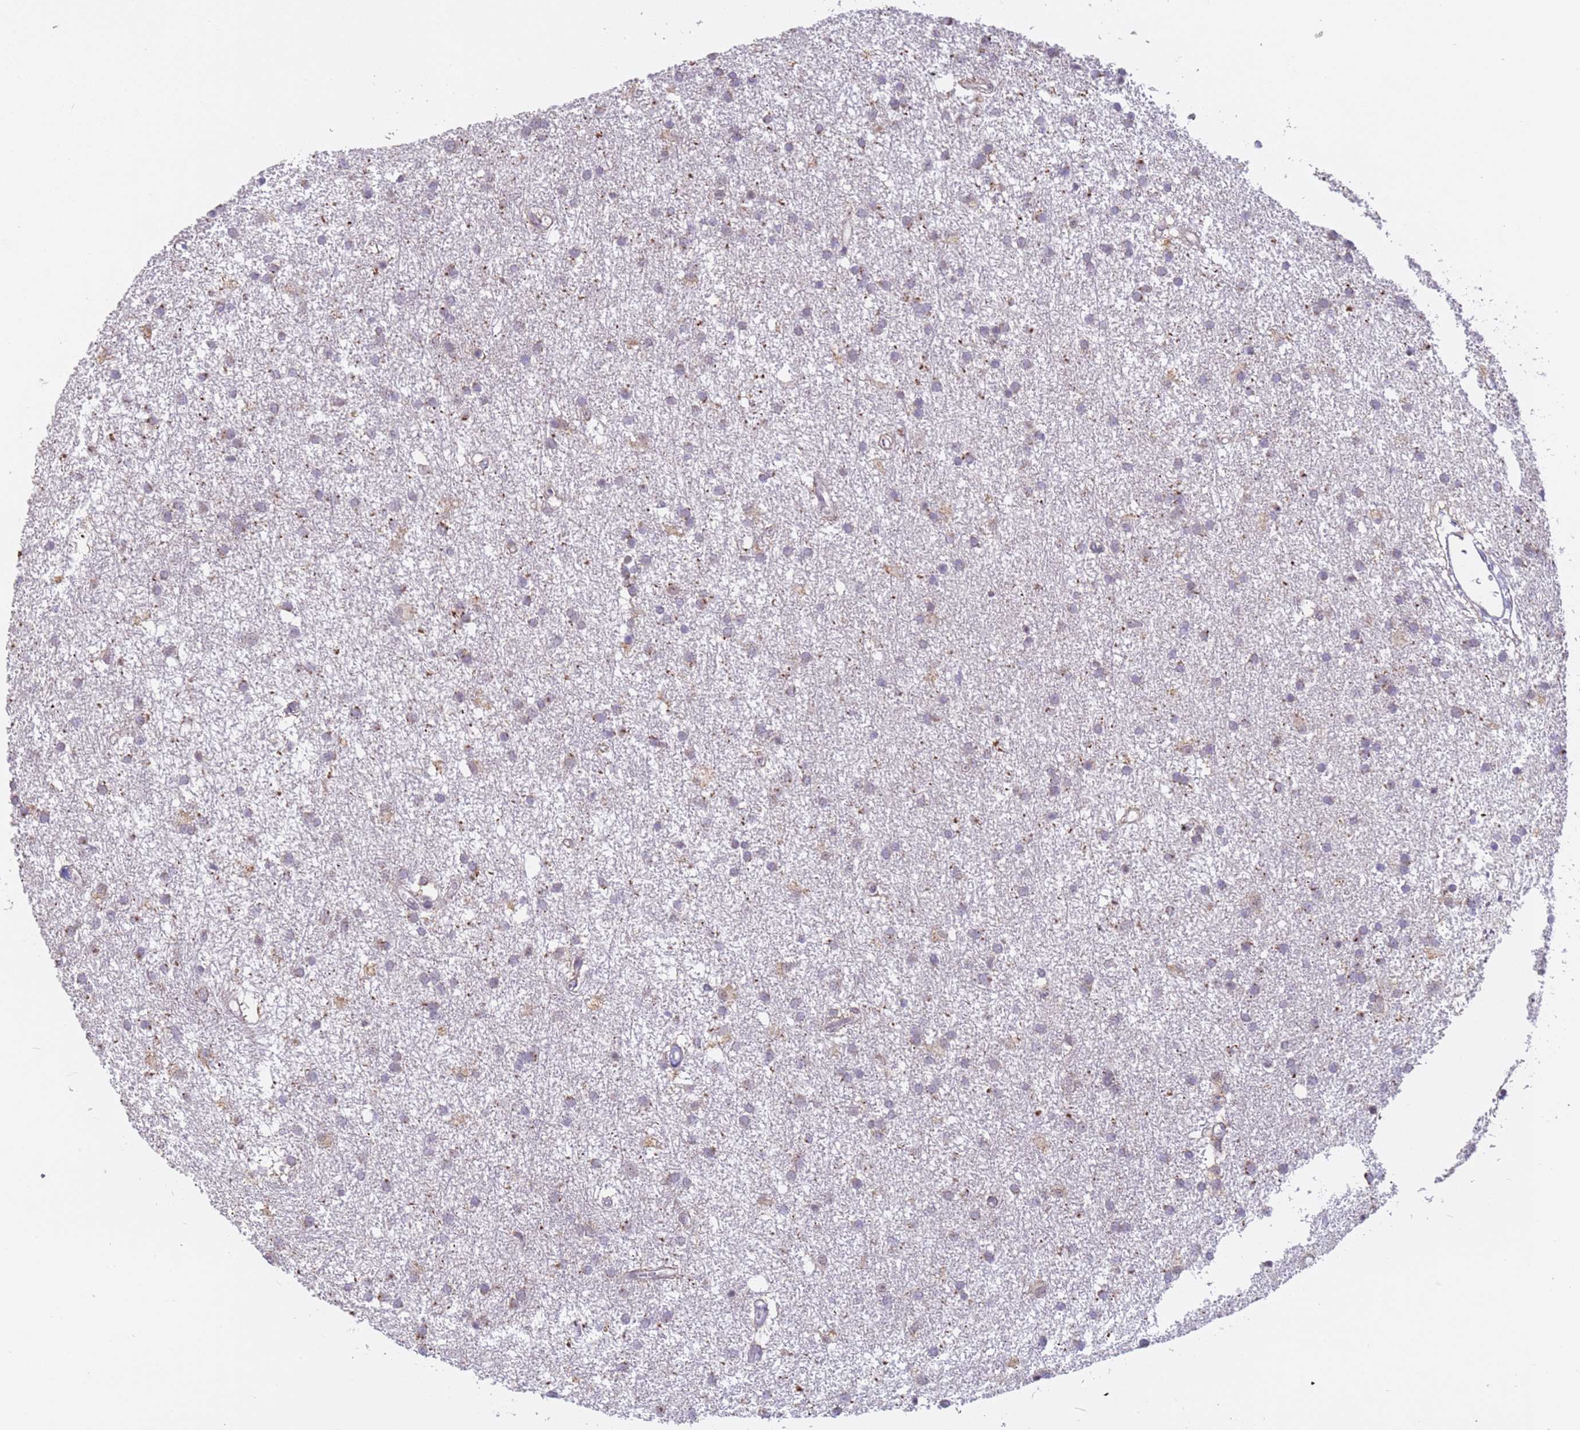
{"staining": {"intensity": "weak", "quantity": "25%-75%", "location": "cytoplasmic/membranous"}, "tissue": "glioma", "cell_type": "Tumor cells", "image_type": "cancer", "snomed": [{"axis": "morphology", "description": "Glioma, malignant, High grade"}, {"axis": "topography", "description": "Brain"}], "caption": "Immunohistochemical staining of malignant glioma (high-grade) shows weak cytoplasmic/membranous protein staining in about 25%-75% of tumor cells.", "gene": "VWA3A", "patient": {"sex": "male", "age": 77}}